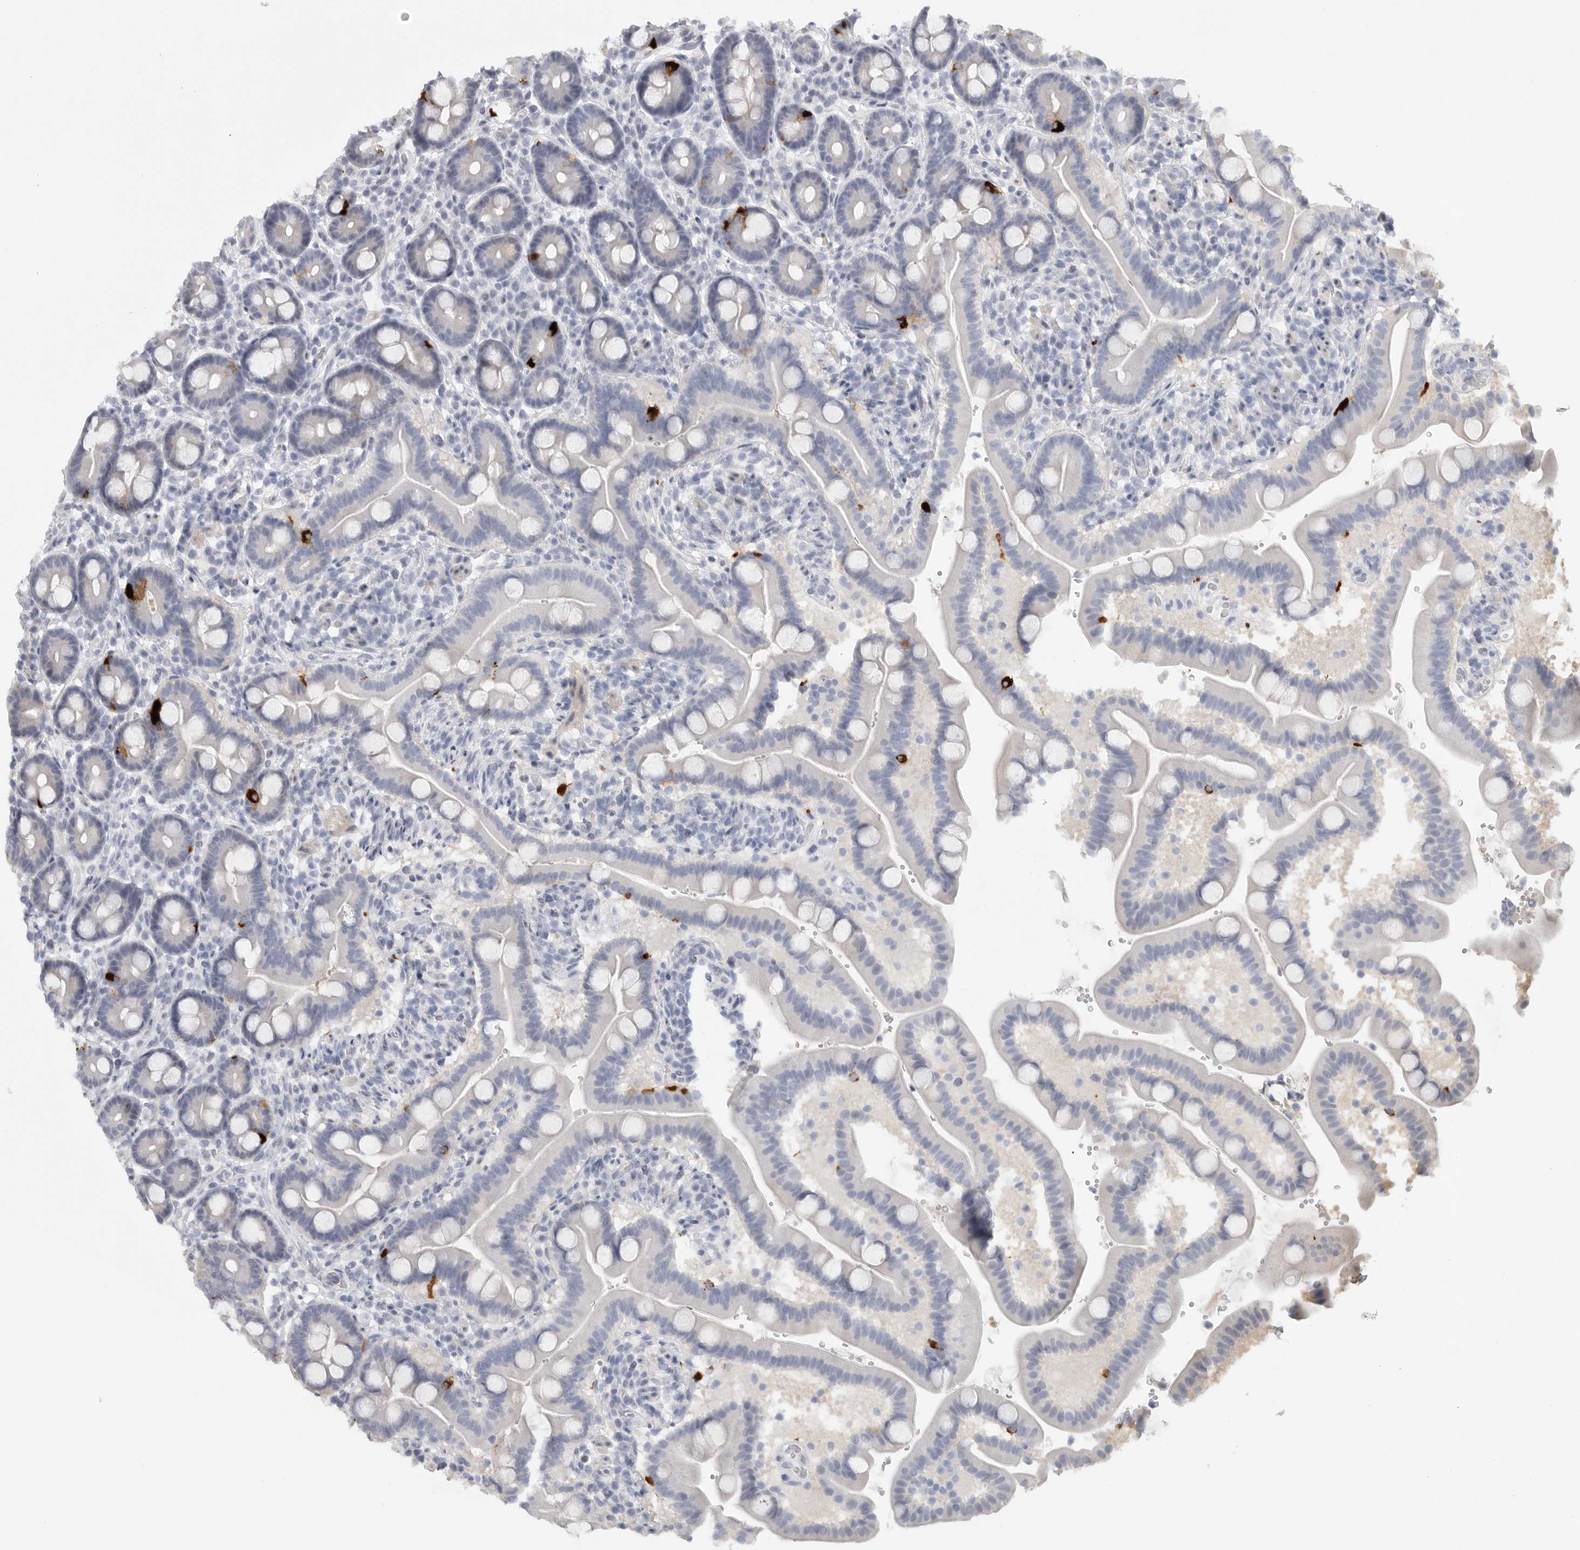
{"staining": {"intensity": "strong", "quantity": "<25%", "location": "cytoplasmic/membranous"}, "tissue": "duodenum", "cell_type": "Glandular cells", "image_type": "normal", "snomed": [{"axis": "morphology", "description": "Normal tissue, NOS"}, {"axis": "topography", "description": "Duodenum"}], "caption": "DAB immunohistochemical staining of normal duodenum shows strong cytoplasmic/membranous protein positivity in about <25% of glandular cells.", "gene": "TNR", "patient": {"sex": "male", "age": 54}}